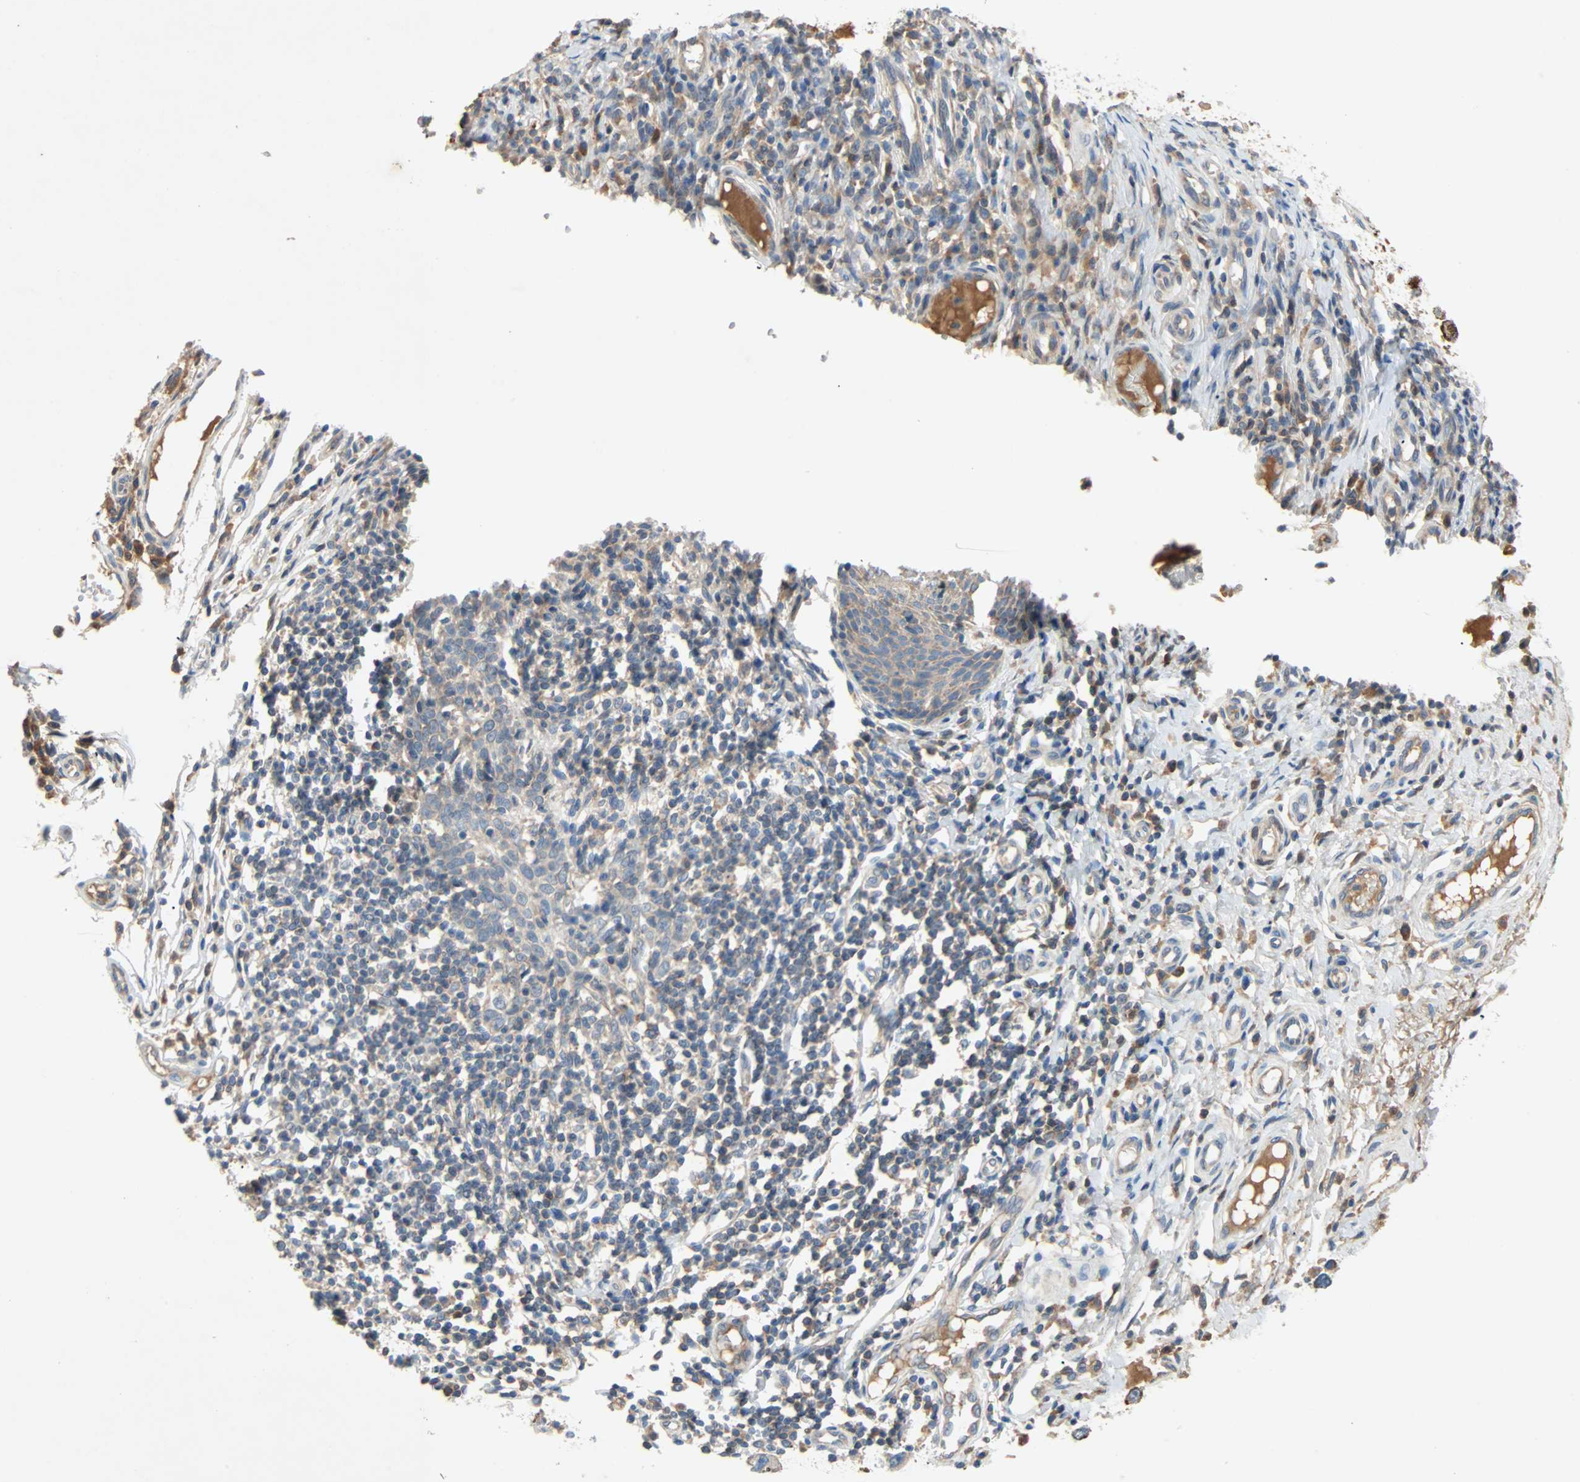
{"staining": {"intensity": "weak", "quantity": ">75%", "location": "cytoplasmic/membranous"}, "tissue": "skin cancer", "cell_type": "Tumor cells", "image_type": "cancer", "snomed": [{"axis": "morphology", "description": "Normal tissue, NOS"}, {"axis": "morphology", "description": "Basal cell carcinoma"}, {"axis": "topography", "description": "Skin"}], "caption": "Immunohistochemical staining of skin basal cell carcinoma demonstrates low levels of weak cytoplasmic/membranous positivity in about >75% of tumor cells.", "gene": "XYLT1", "patient": {"sex": "male", "age": 87}}